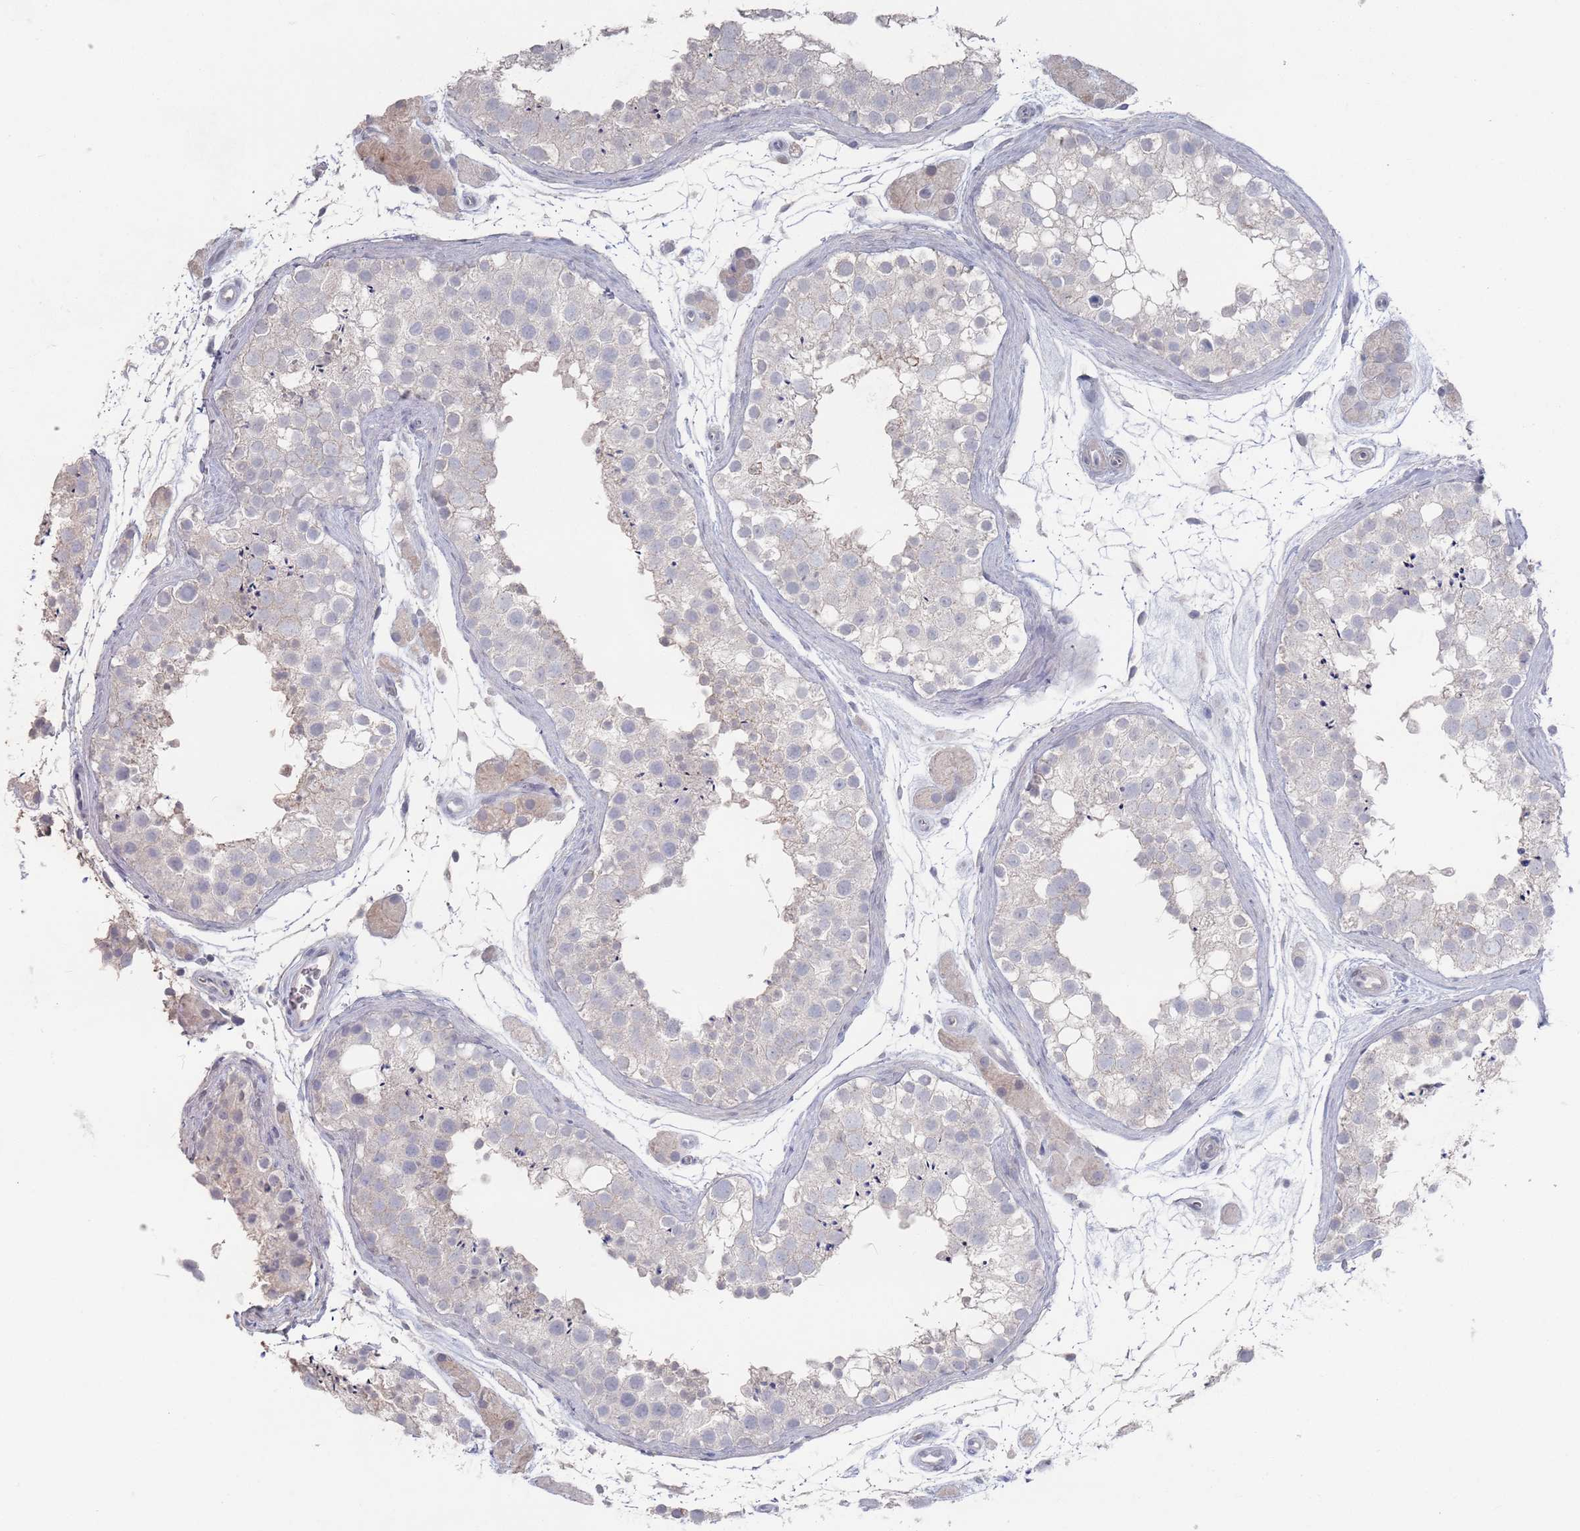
{"staining": {"intensity": "negative", "quantity": "none", "location": "none"}, "tissue": "testis", "cell_type": "Cells in seminiferous ducts", "image_type": "normal", "snomed": [{"axis": "morphology", "description": "Normal tissue, NOS"}, {"axis": "topography", "description": "Testis"}], "caption": "This is an immunohistochemistry photomicrograph of unremarkable testis. There is no positivity in cells in seminiferous ducts.", "gene": "PROM2", "patient": {"sex": "male", "age": 41}}